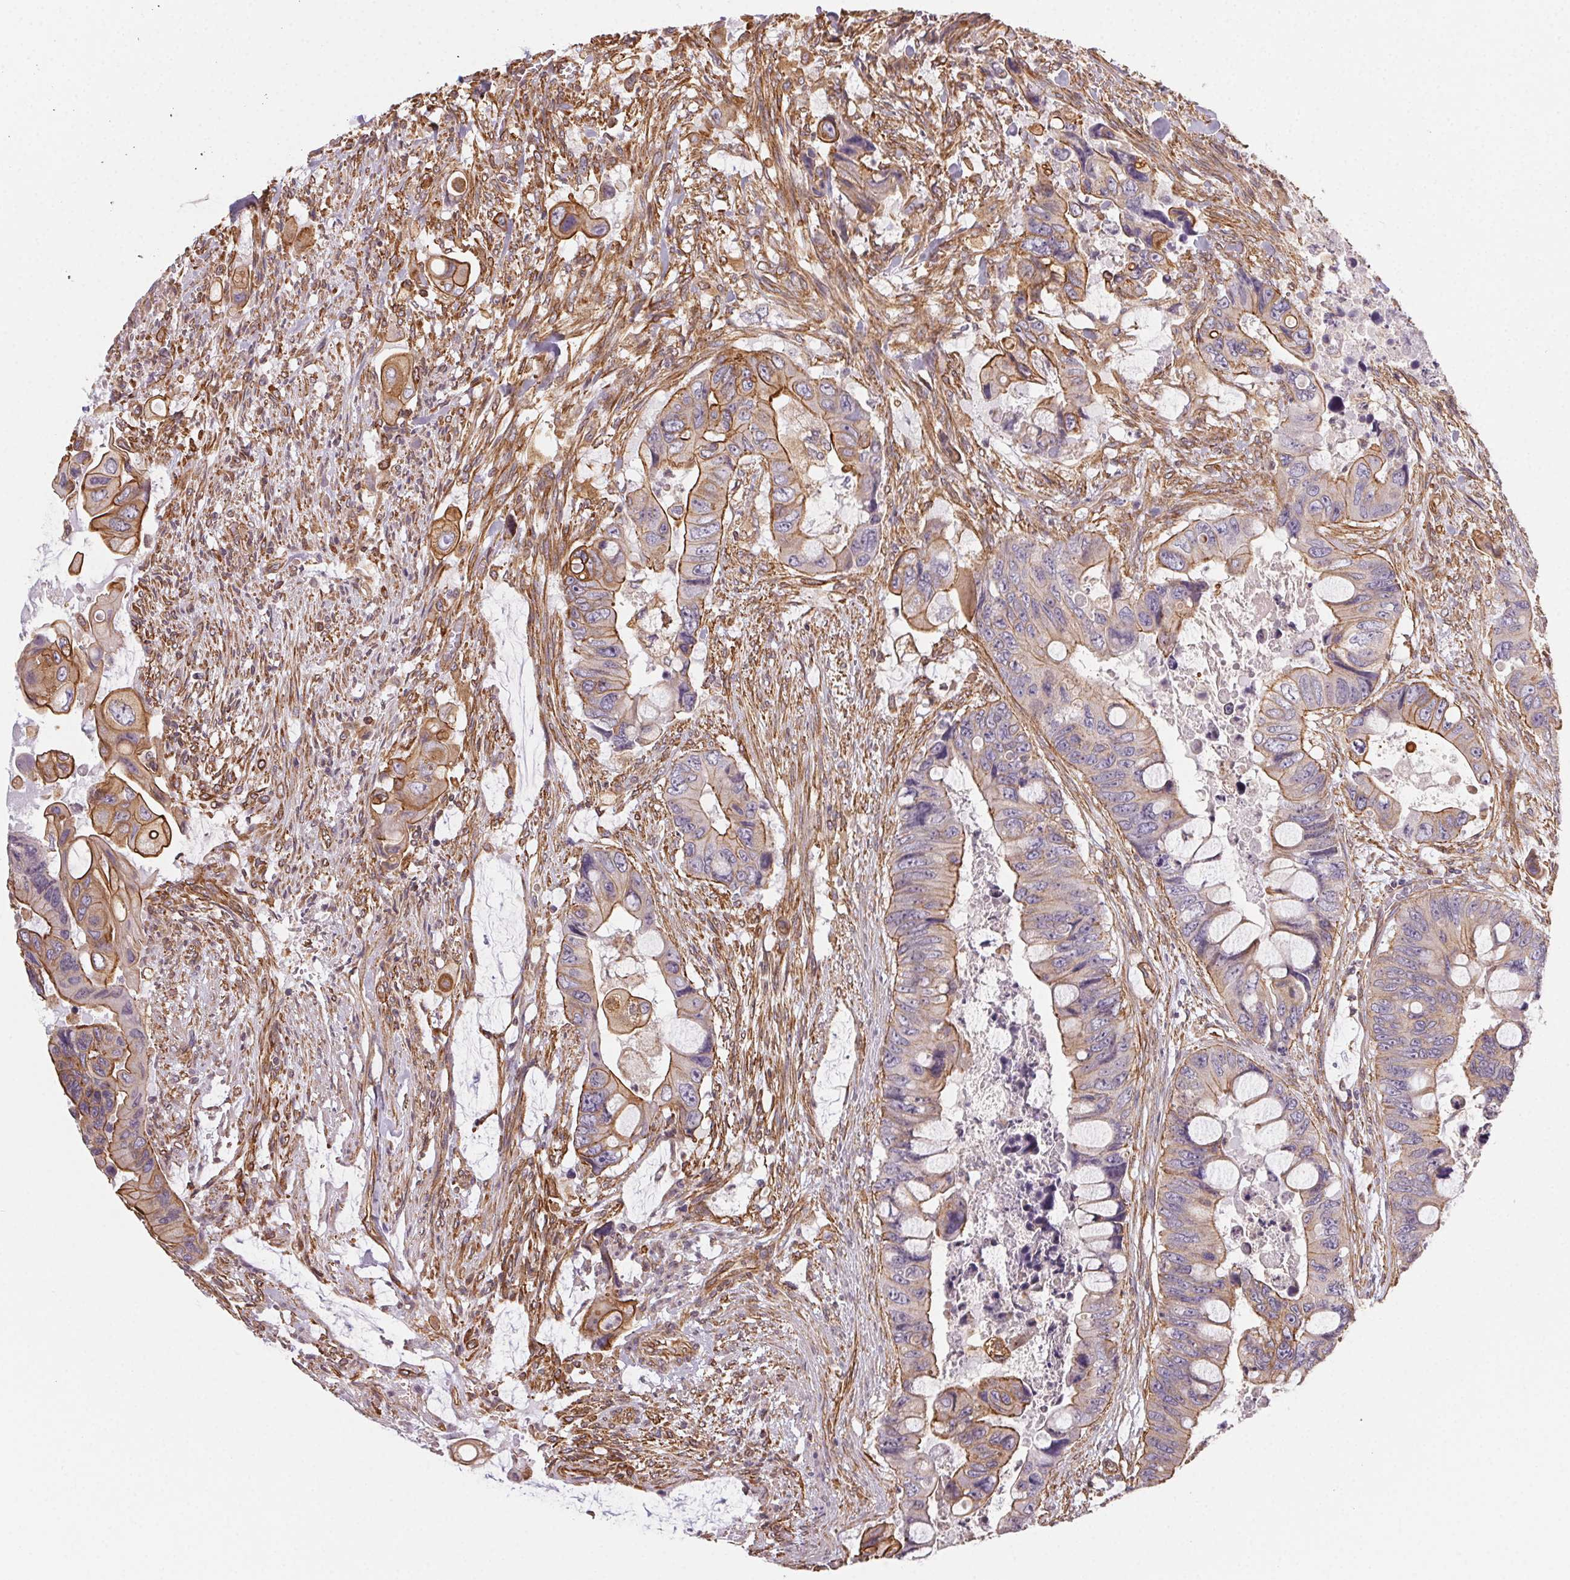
{"staining": {"intensity": "moderate", "quantity": "25%-75%", "location": "cytoplasmic/membranous"}, "tissue": "colorectal cancer", "cell_type": "Tumor cells", "image_type": "cancer", "snomed": [{"axis": "morphology", "description": "Adenocarcinoma, NOS"}, {"axis": "topography", "description": "Rectum"}], "caption": "Human colorectal cancer stained with a protein marker reveals moderate staining in tumor cells.", "gene": "PLA2G4F", "patient": {"sex": "male", "age": 63}}